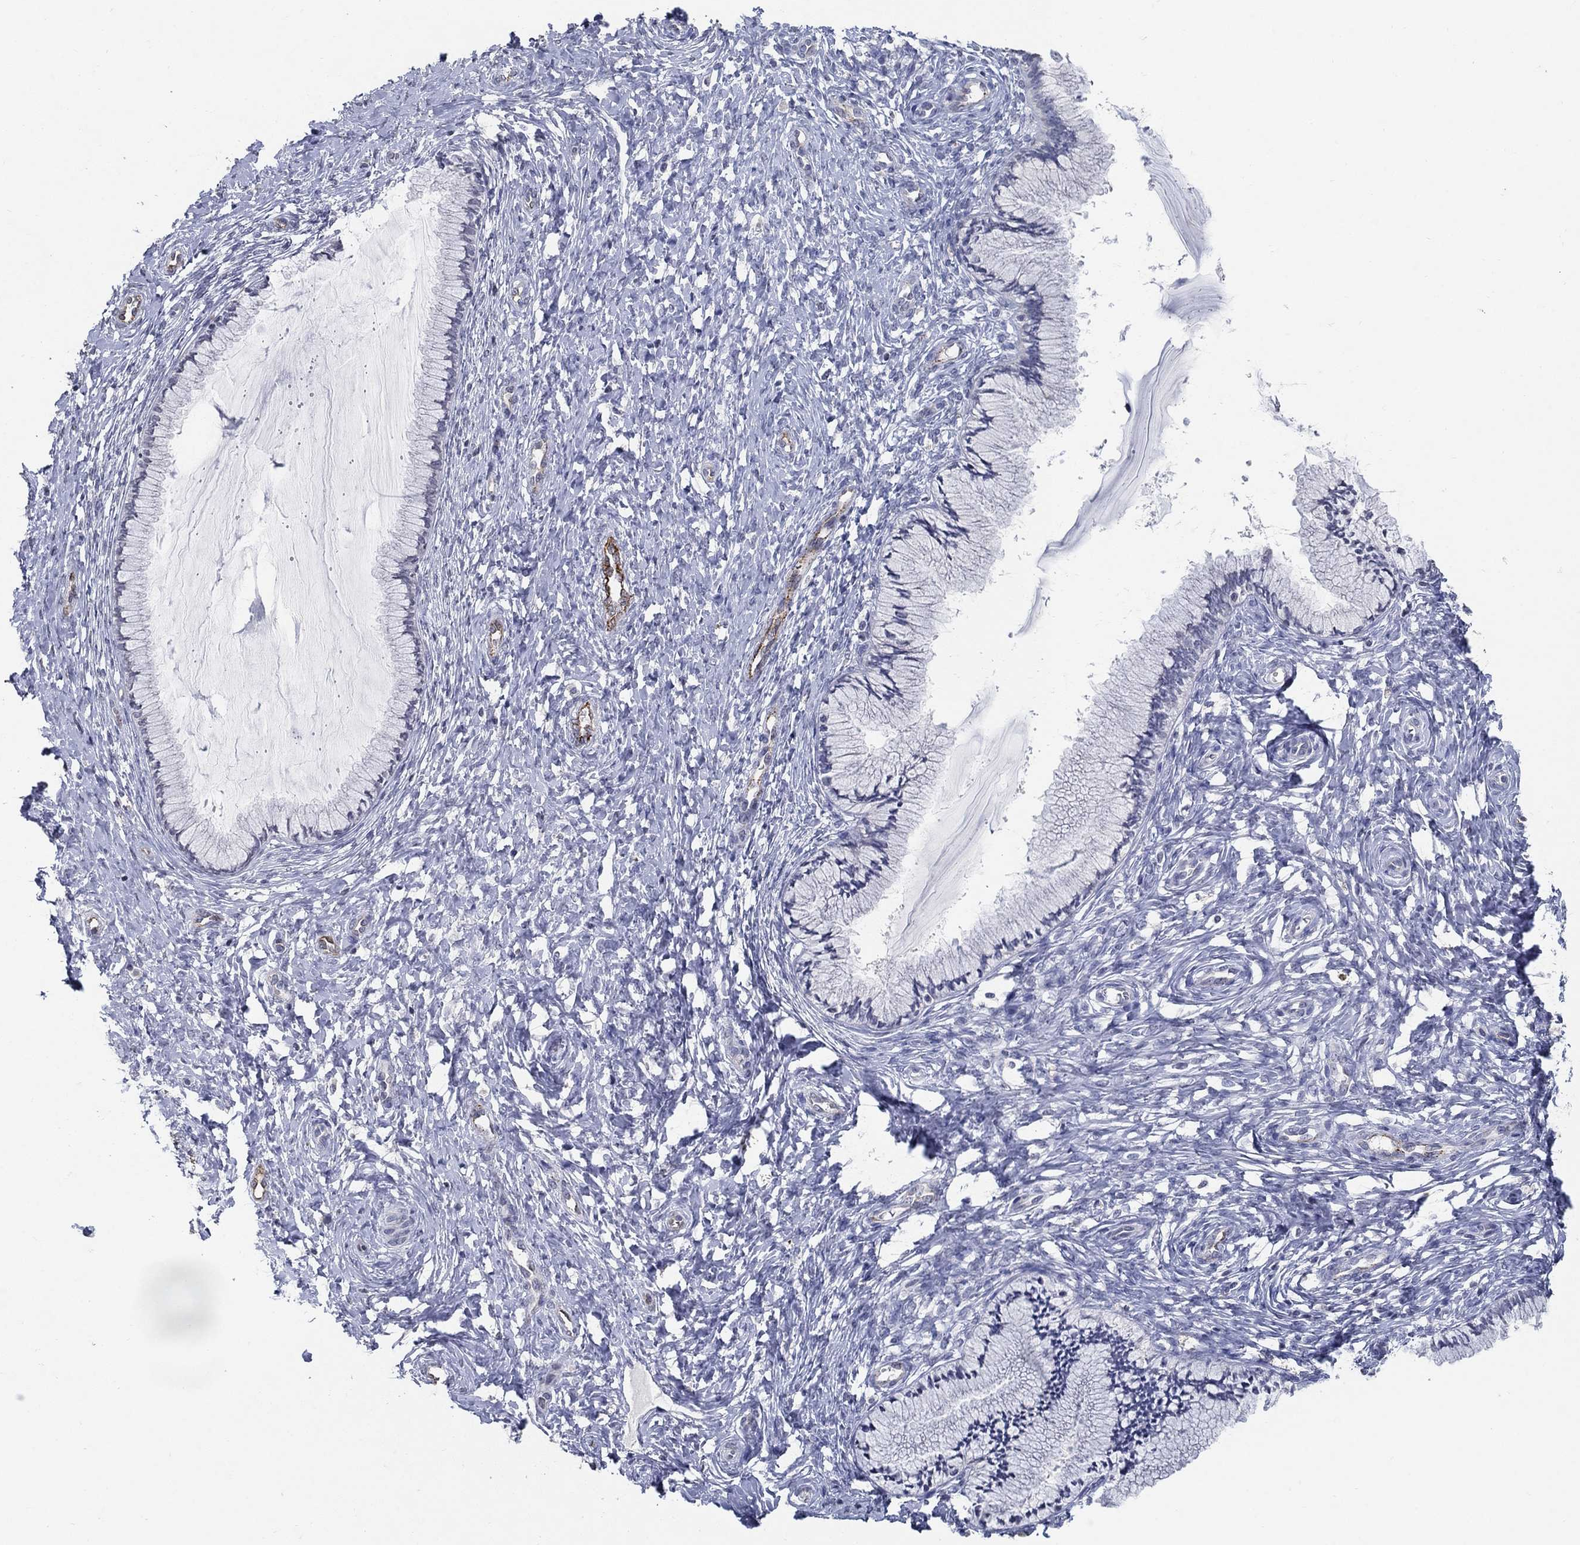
{"staining": {"intensity": "negative", "quantity": "none", "location": "none"}, "tissue": "cervix", "cell_type": "Glandular cells", "image_type": "normal", "snomed": [{"axis": "morphology", "description": "Normal tissue, NOS"}, {"axis": "topography", "description": "Cervix"}], "caption": "Human cervix stained for a protein using immunohistochemistry (IHC) demonstrates no positivity in glandular cells.", "gene": "TINAG", "patient": {"sex": "female", "age": 37}}